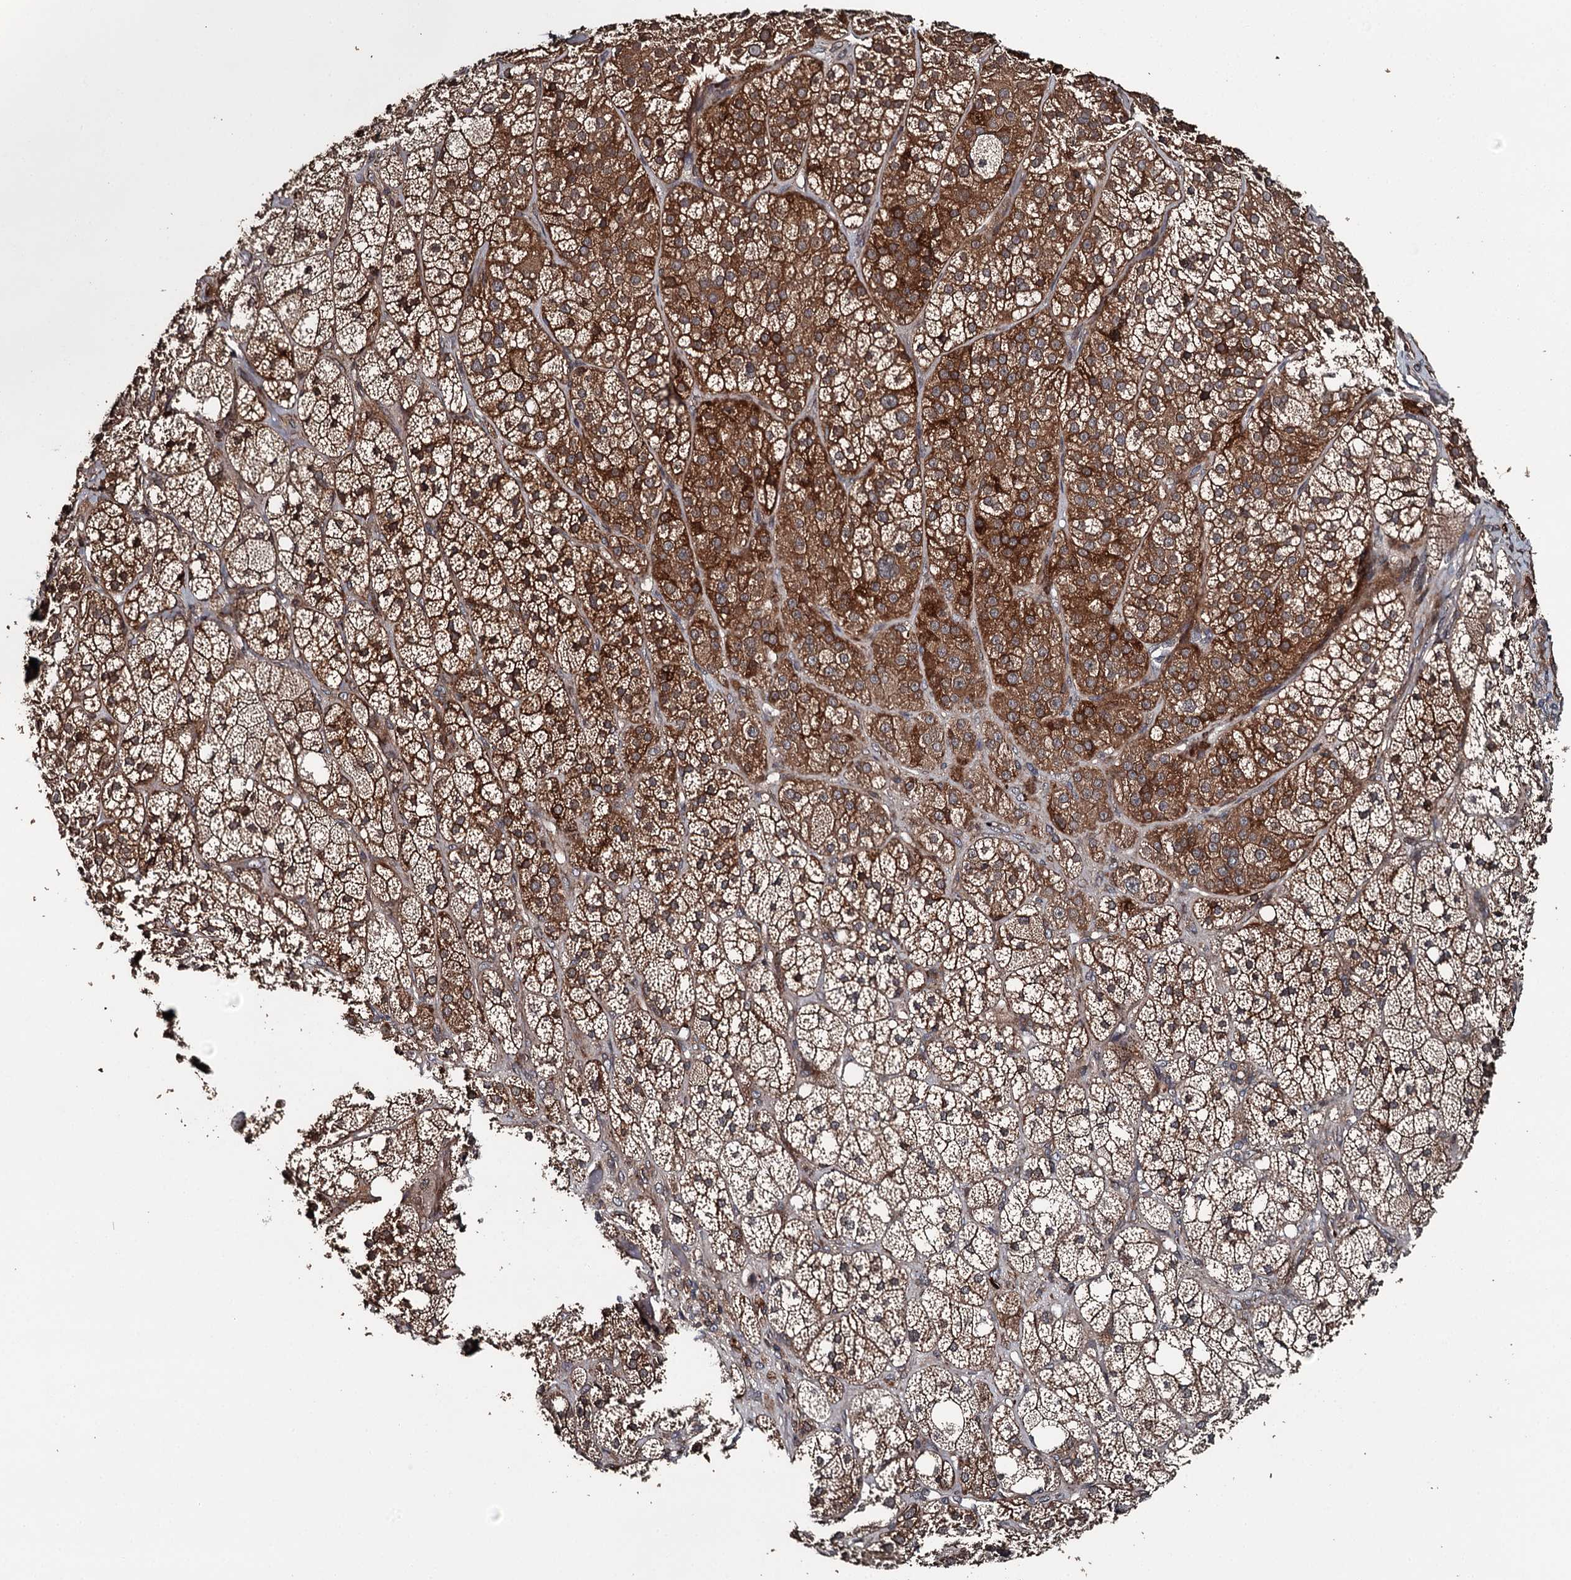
{"staining": {"intensity": "strong", "quantity": ">75%", "location": "cytoplasmic/membranous"}, "tissue": "adrenal gland", "cell_type": "Glandular cells", "image_type": "normal", "snomed": [{"axis": "morphology", "description": "Normal tissue, NOS"}, {"axis": "topography", "description": "Adrenal gland"}], "caption": "An IHC image of unremarkable tissue is shown. Protein staining in brown highlights strong cytoplasmic/membranous positivity in adrenal gland within glandular cells.", "gene": "RAB21", "patient": {"sex": "male", "age": 61}}